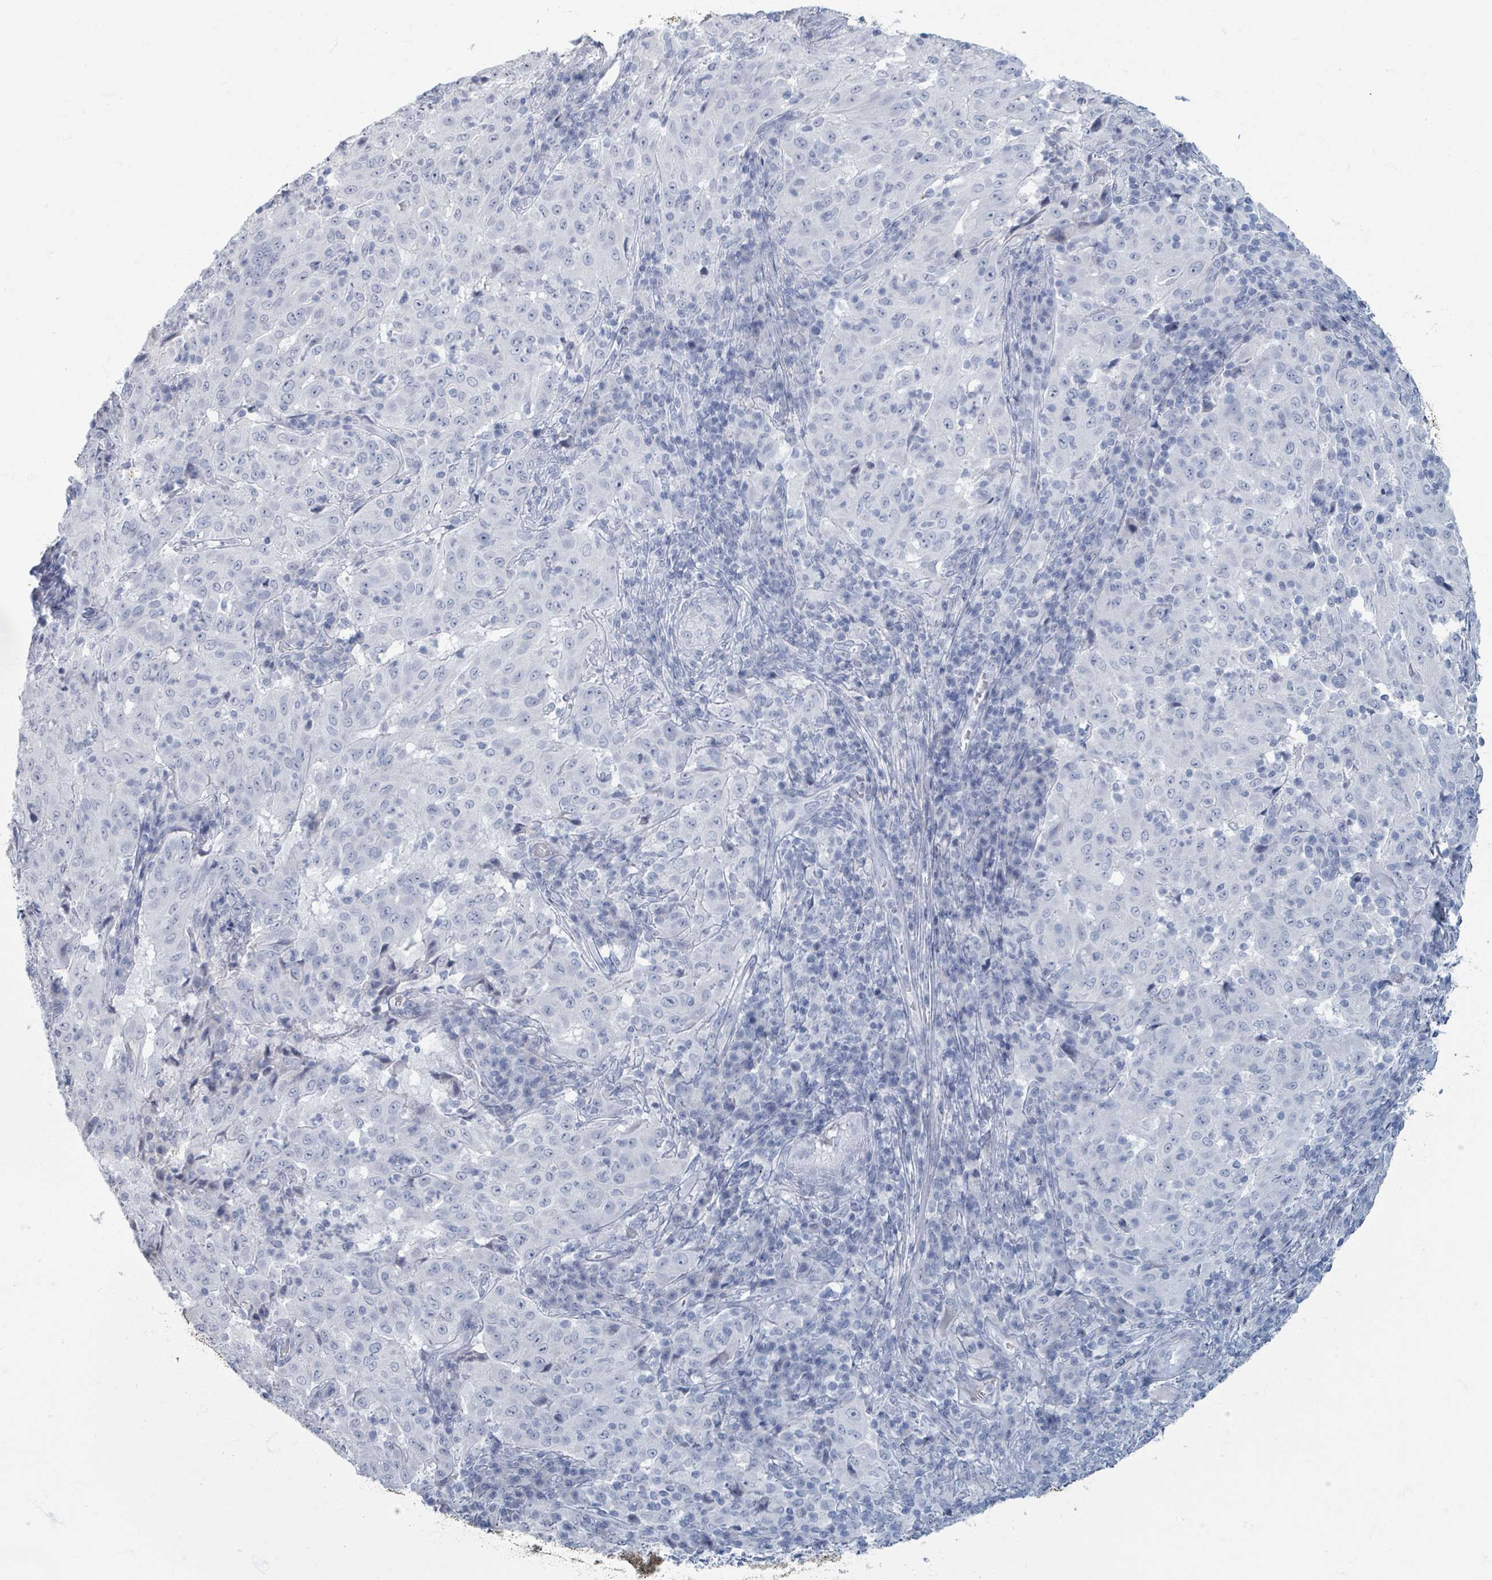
{"staining": {"intensity": "negative", "quantity": "none", "location": "none"}, "tissue": "pancreatic cancer", "cell_type": "Tumor cells", "image_type": "cancer", "snomed": [{"axis": "morphology", "description": "Adenocarcinoma, NOS"}, {"axis": "topography", "description": "Pancreas"}], "caption": "Pancreatic cancer was stained to show a protein in brown. There is no significant expression in tumor cells. (Brightfield microscopy of DAB IHC at high magnification).", "gene": "TAS2R1", "patient": {"sex": "male", "age": 63}}